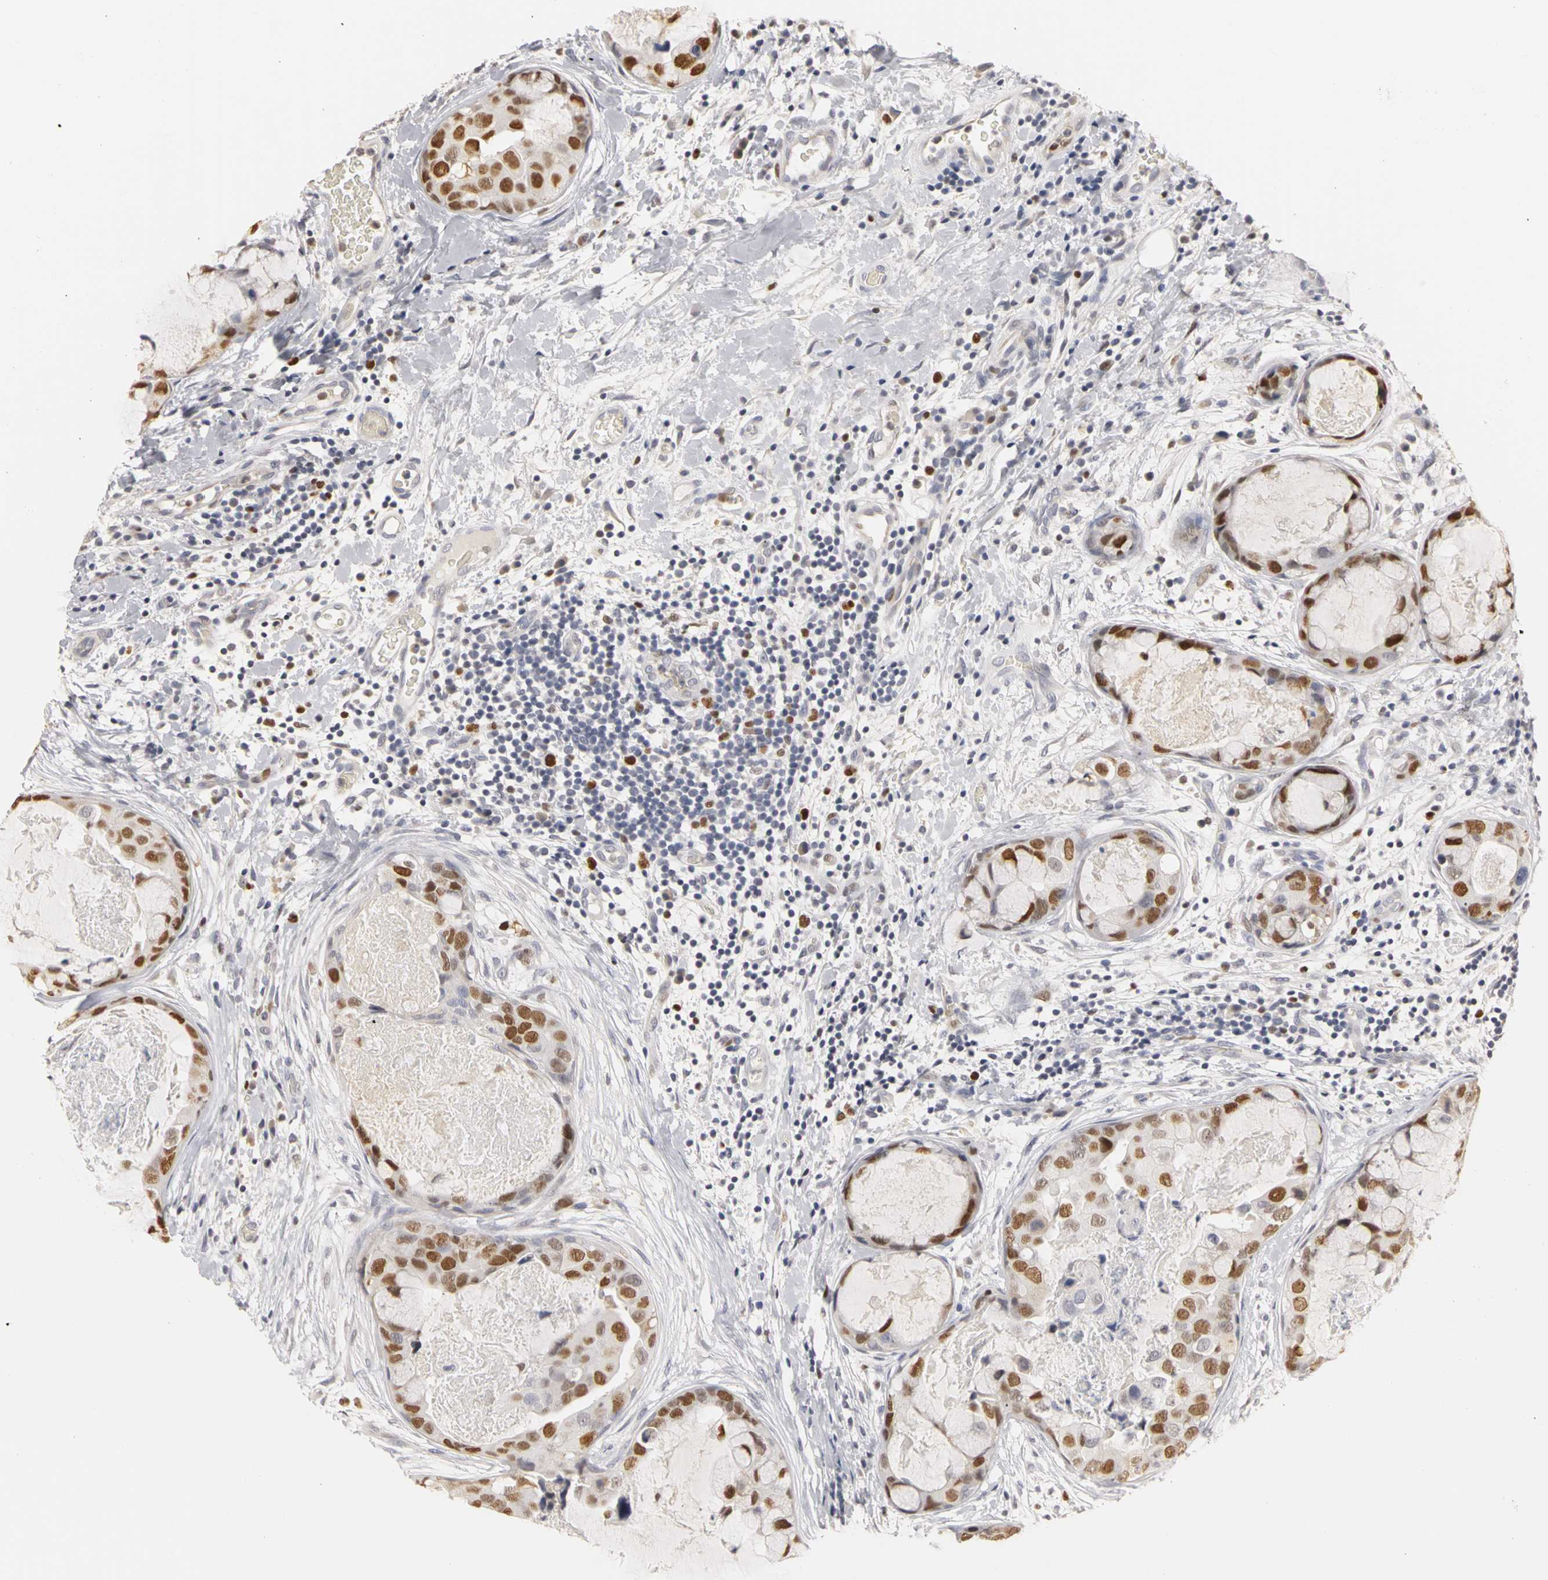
{"staining": {"intensity": "strong", "quantity": "25%-75%", "location": "nuclear"}, "tissue": "breast cancer", "cell_type": "Tumor cells", "image_type": "cancer", "snomed": [{"axis": "morphology", "description": "Duct carcinoma"}, {"axis": "topography", "description": "Breast"}], "caption": "An image of human breast cancer stained for a protein shows strong nuclear brown staining in tumor cells.", "gene": "MCM6", "patient": {"sex": "female", "age": 40}}